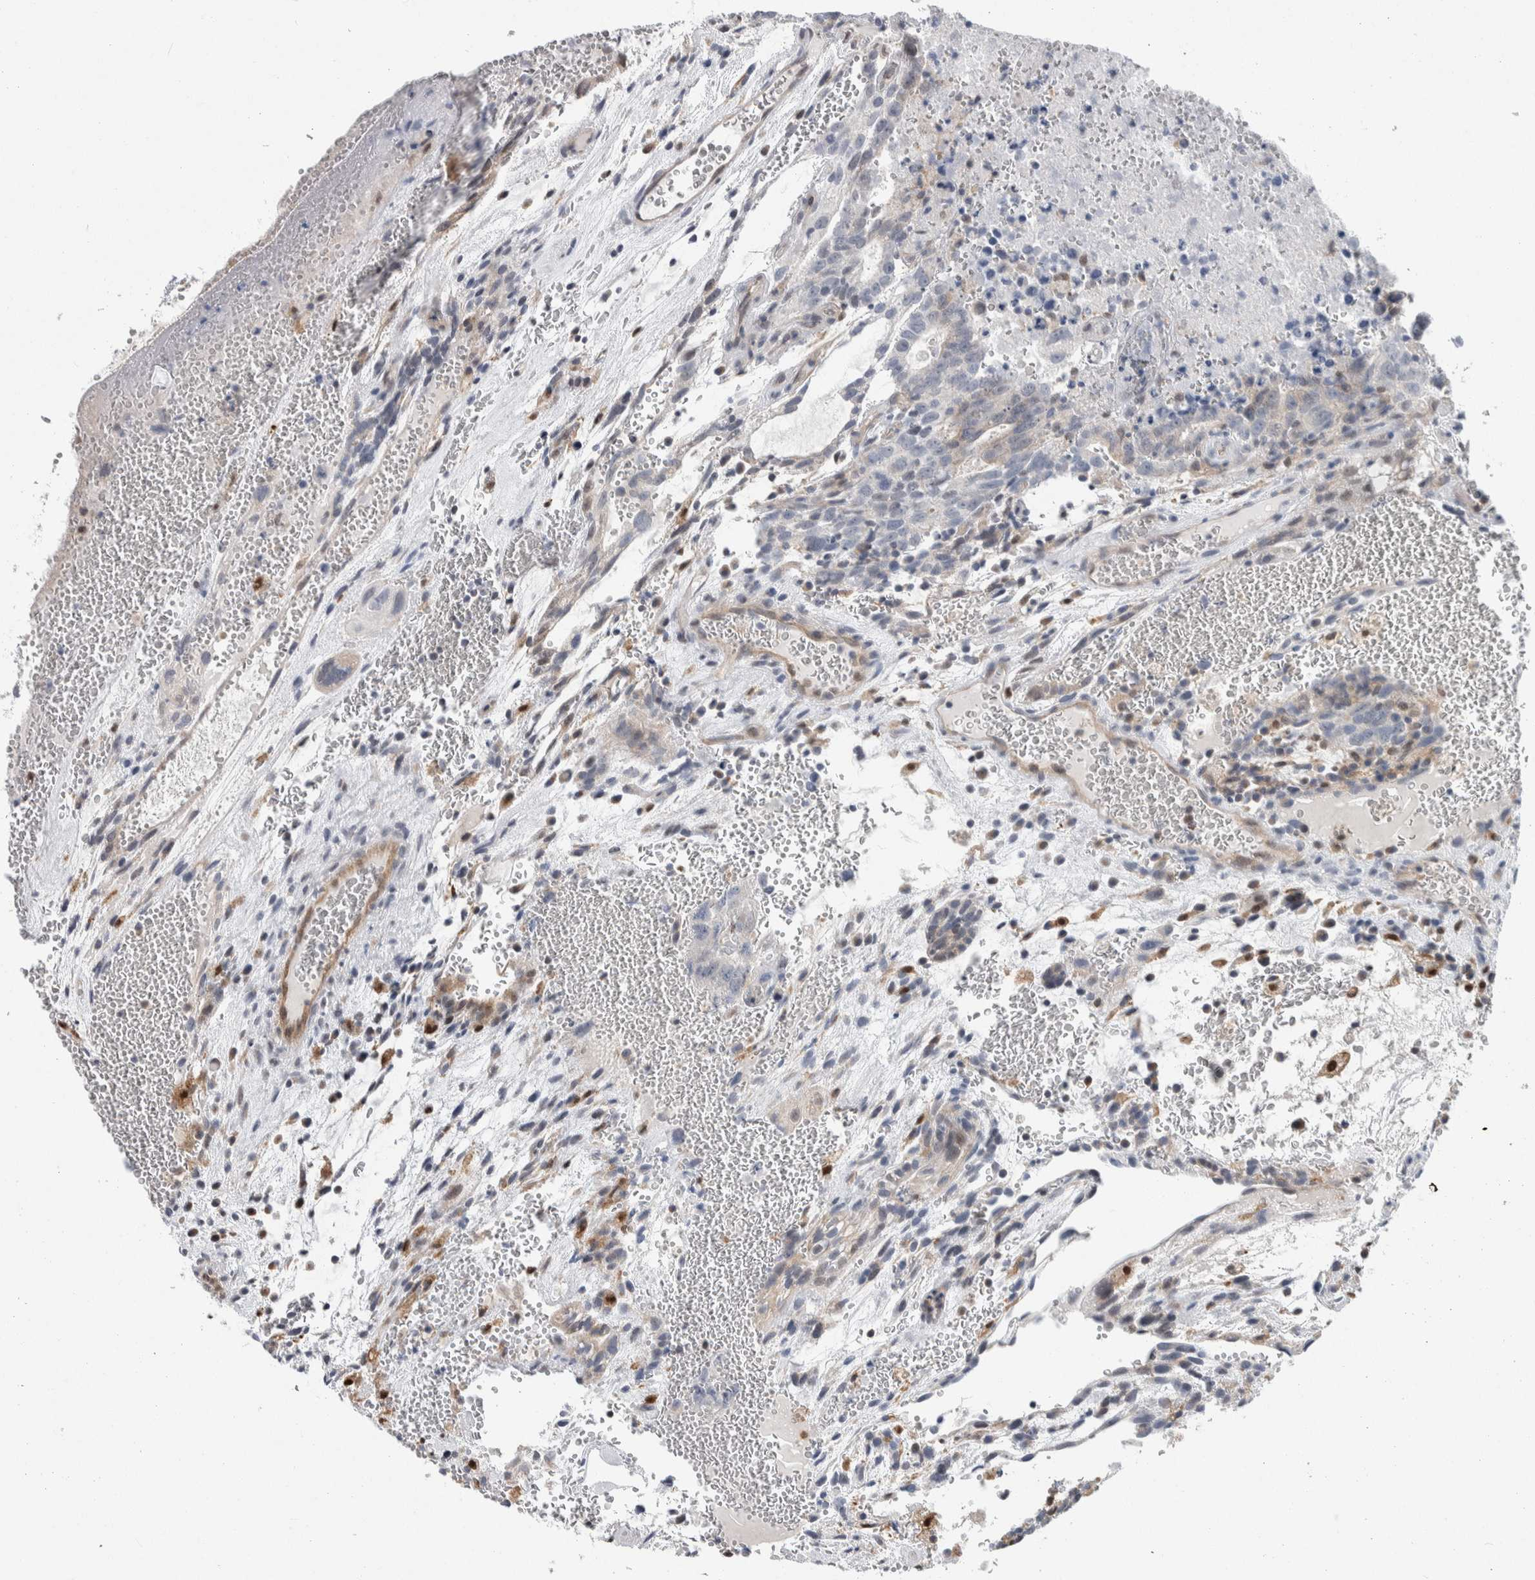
{"staining": {"intensity": "negative", "quantity": "none", "location": "none"}, "tissue": "testis cancer", "cell_type": "Tumor cells", "image_type": "cancer", "snomed": [{"axis": "morphology", "description": "Seminoma, NOS"}, {"axis": "morphology", "description": "Carcinoma, Embryonal, NOS"}, {"axis": "topography", "description": "Testis"}], "caption": "DAB (3,3'-diaminobenzidine) immunohistochemical staining of human testis cancer (seminoma) exhibits no significant expression in tumor cells.", "gene": "PTPA", "patient": {"sex": "male", "age": 52}}